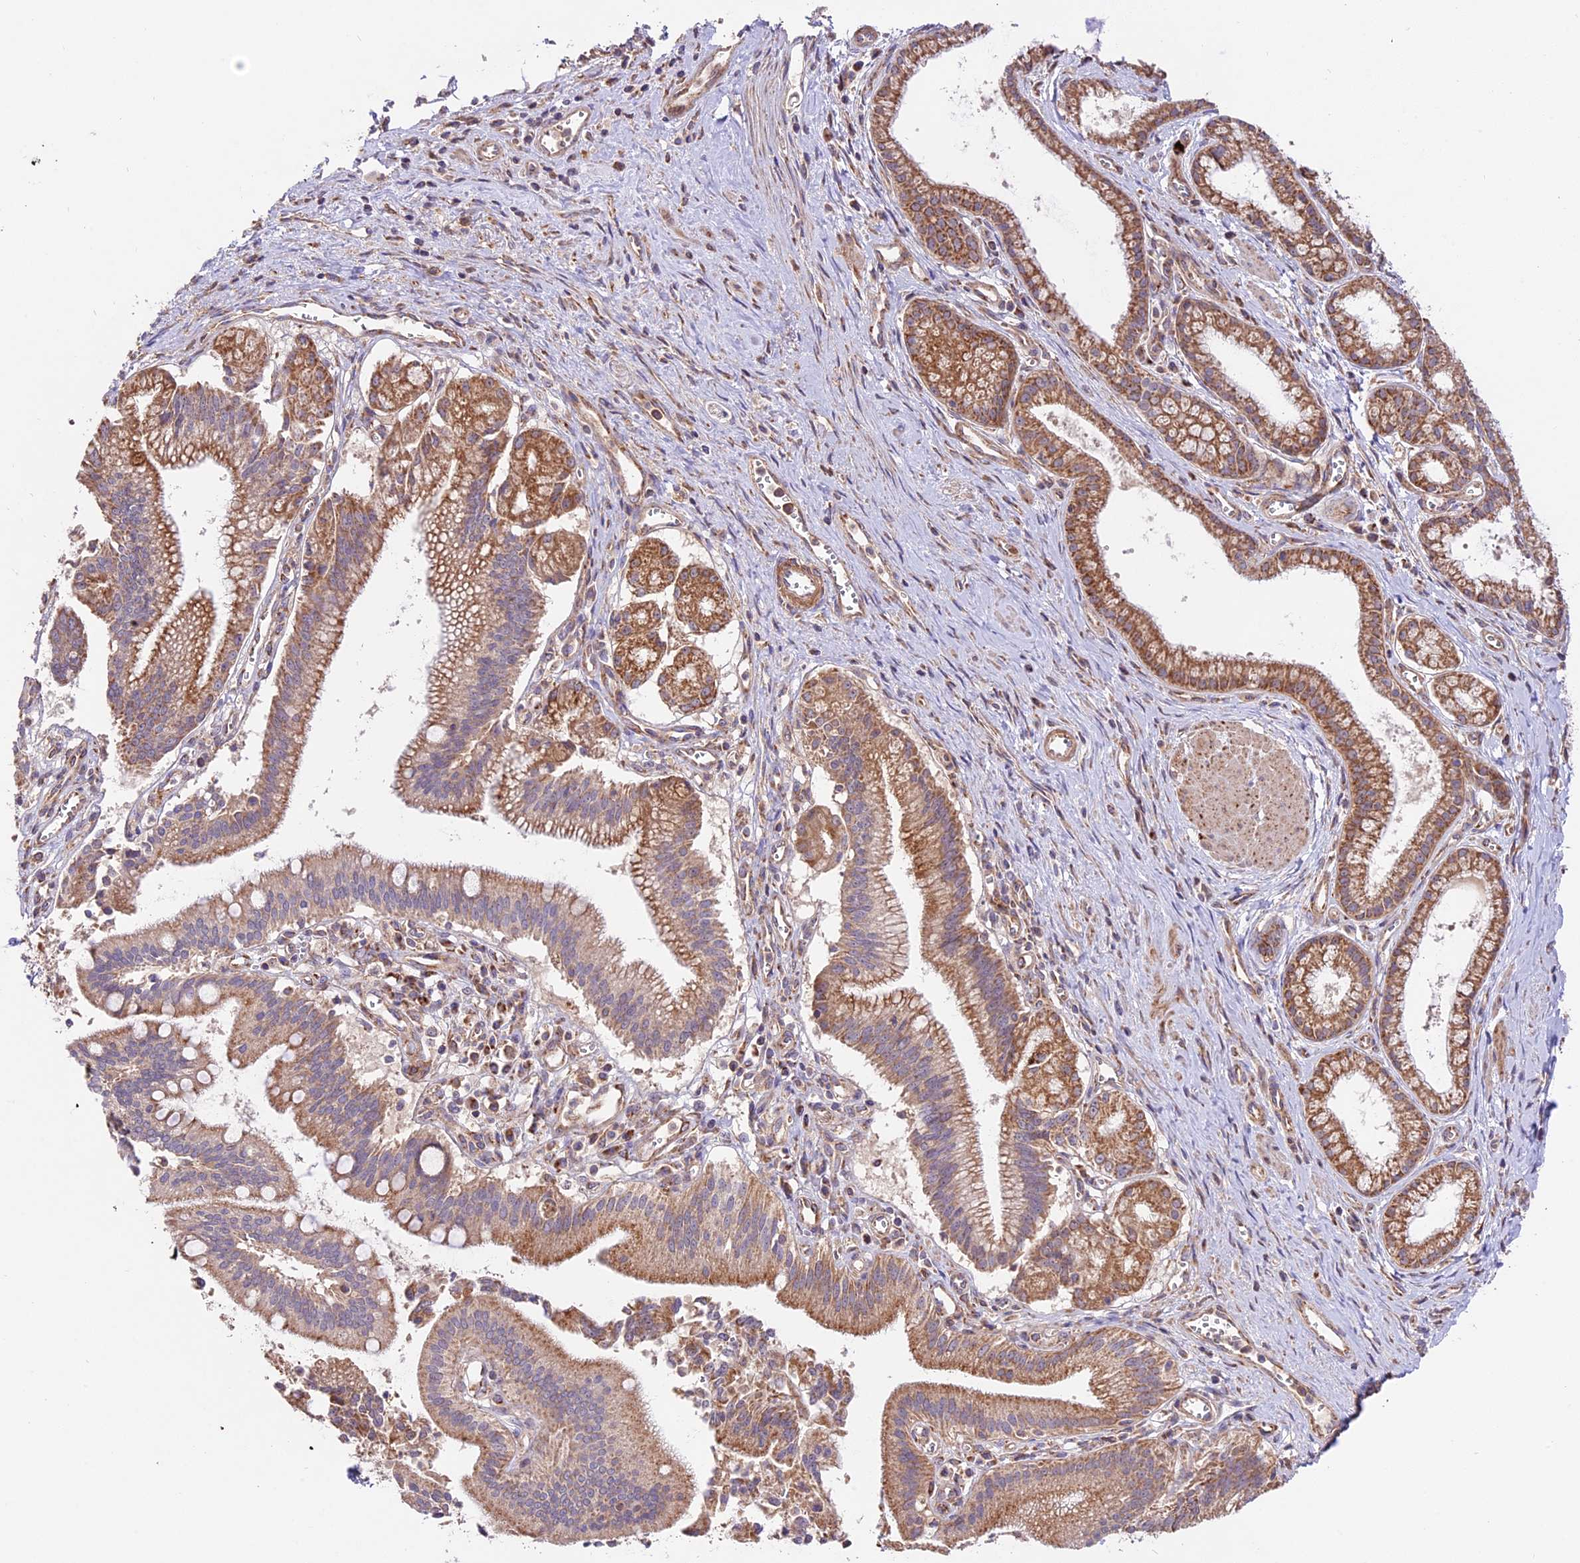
{"staining": {"intensity": "moderate", "quantity": ">75%", "location": "cytoplasmic/membranous"}, "tissue": "pancreatic cancer", "cell_type": "Tumor cells", "image_type": "cancer", "snomed": [{"axis": "morphology", "description": "Adenocarcinoma, NOS"}, {"axis": "topography", "description": "Pancreas"}], "caption": "A brown stain shows moderate cytoplasmic/membranous positivity of a protein in pancreatic adenocarcinoma tumor cells.", "gene": "NDUFA8", "patient": {"sex": "male", "age": 78}}